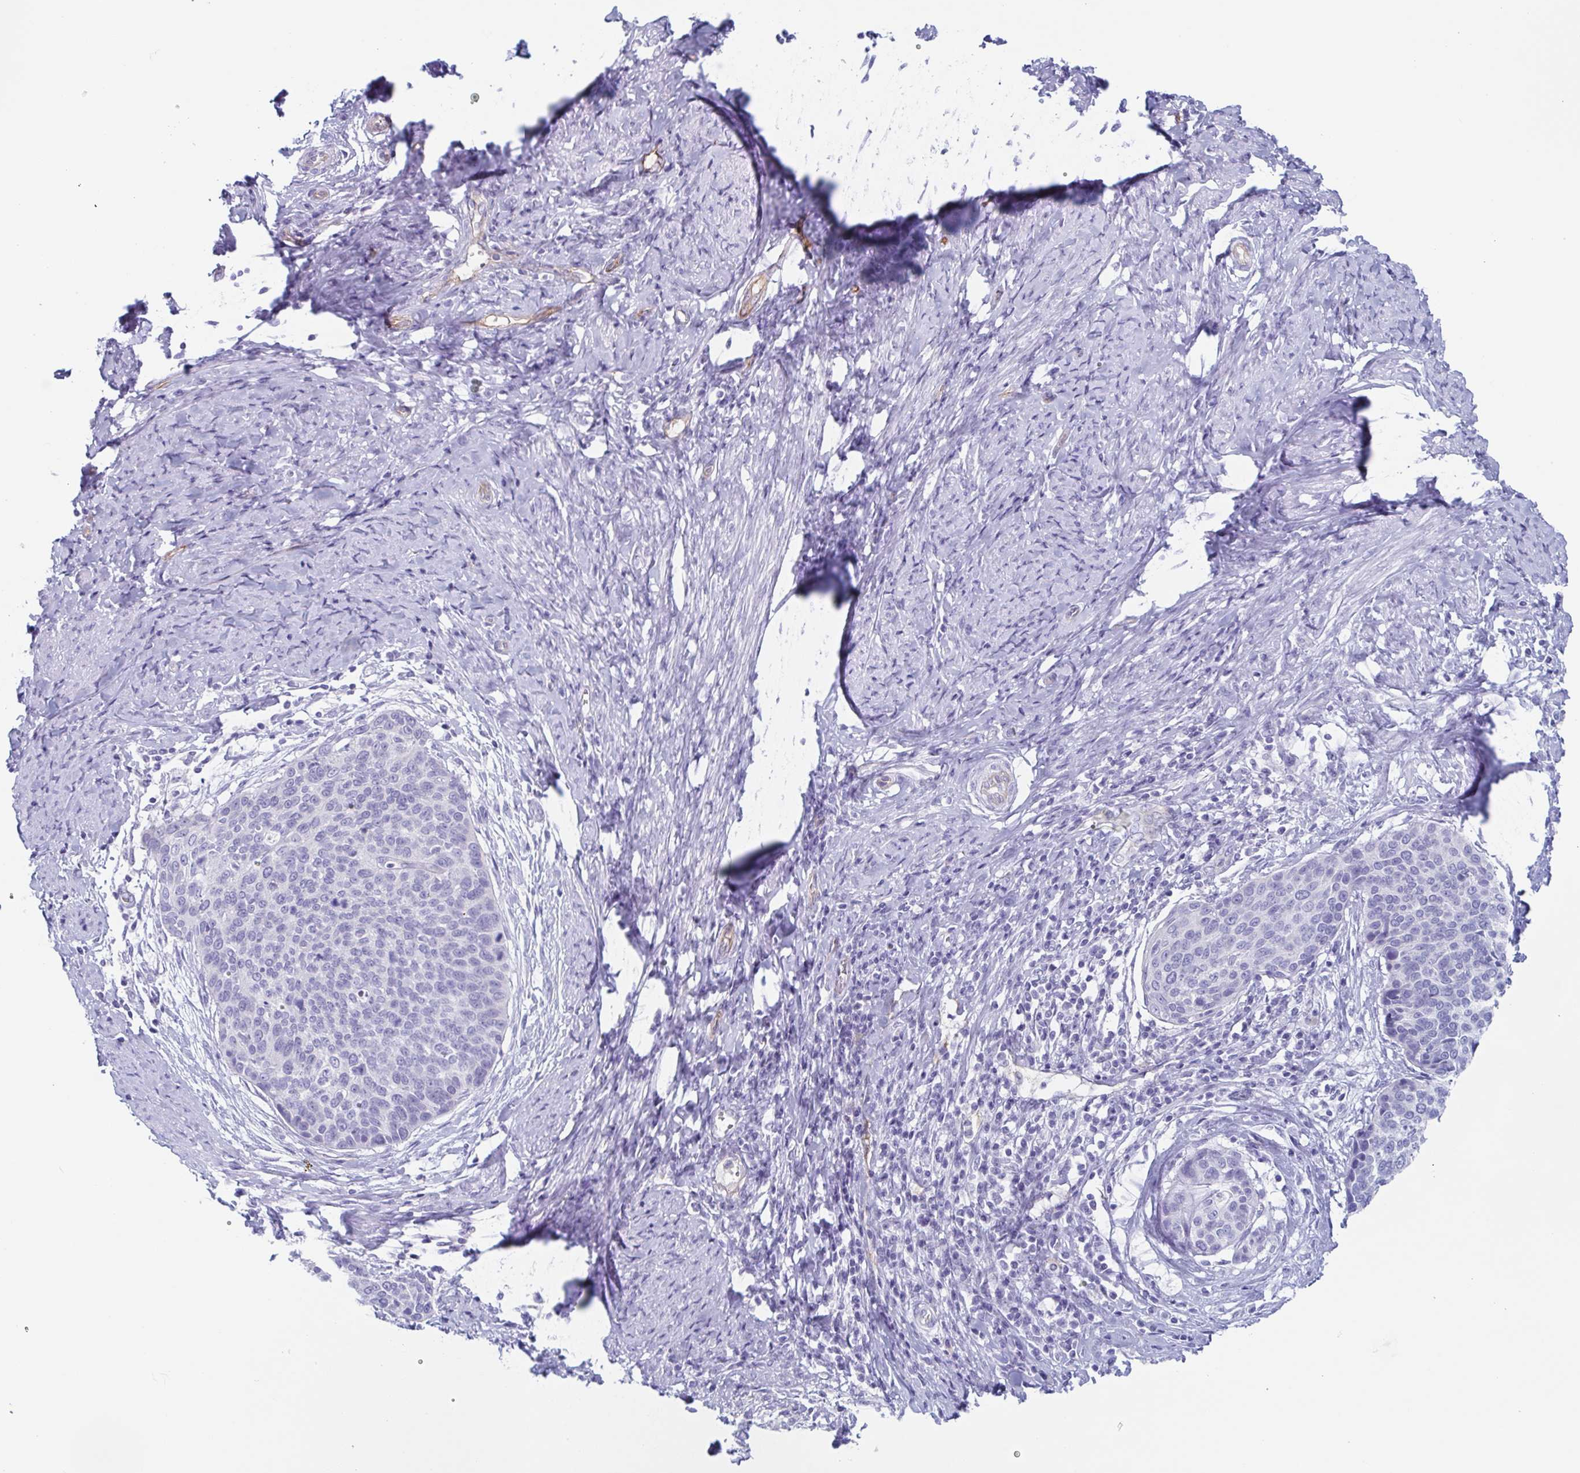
{"staining": {"intensity": "negative", "quantity": "none", "location": "none"}, "tissue": "cervical cancer", "cell_type": "Tumor cells", "image_type": "cancer", "snomed": [{"axis": "morphology", "description": "Squamous cell carcinoma, NOS"}, {"axis": "topography", "description": "Cervix"}], "caption": "DAB (3,3'-diaminobenzidine) immunohistochemical staining of human cervical cancer (squamous cell carcinoma) shows no significant staining in tumor cells. (DAB immunohistochemistry (IHC), high magnification).", "gene": "LYRM2", "patient": {"sex": "female", "age": 69}}